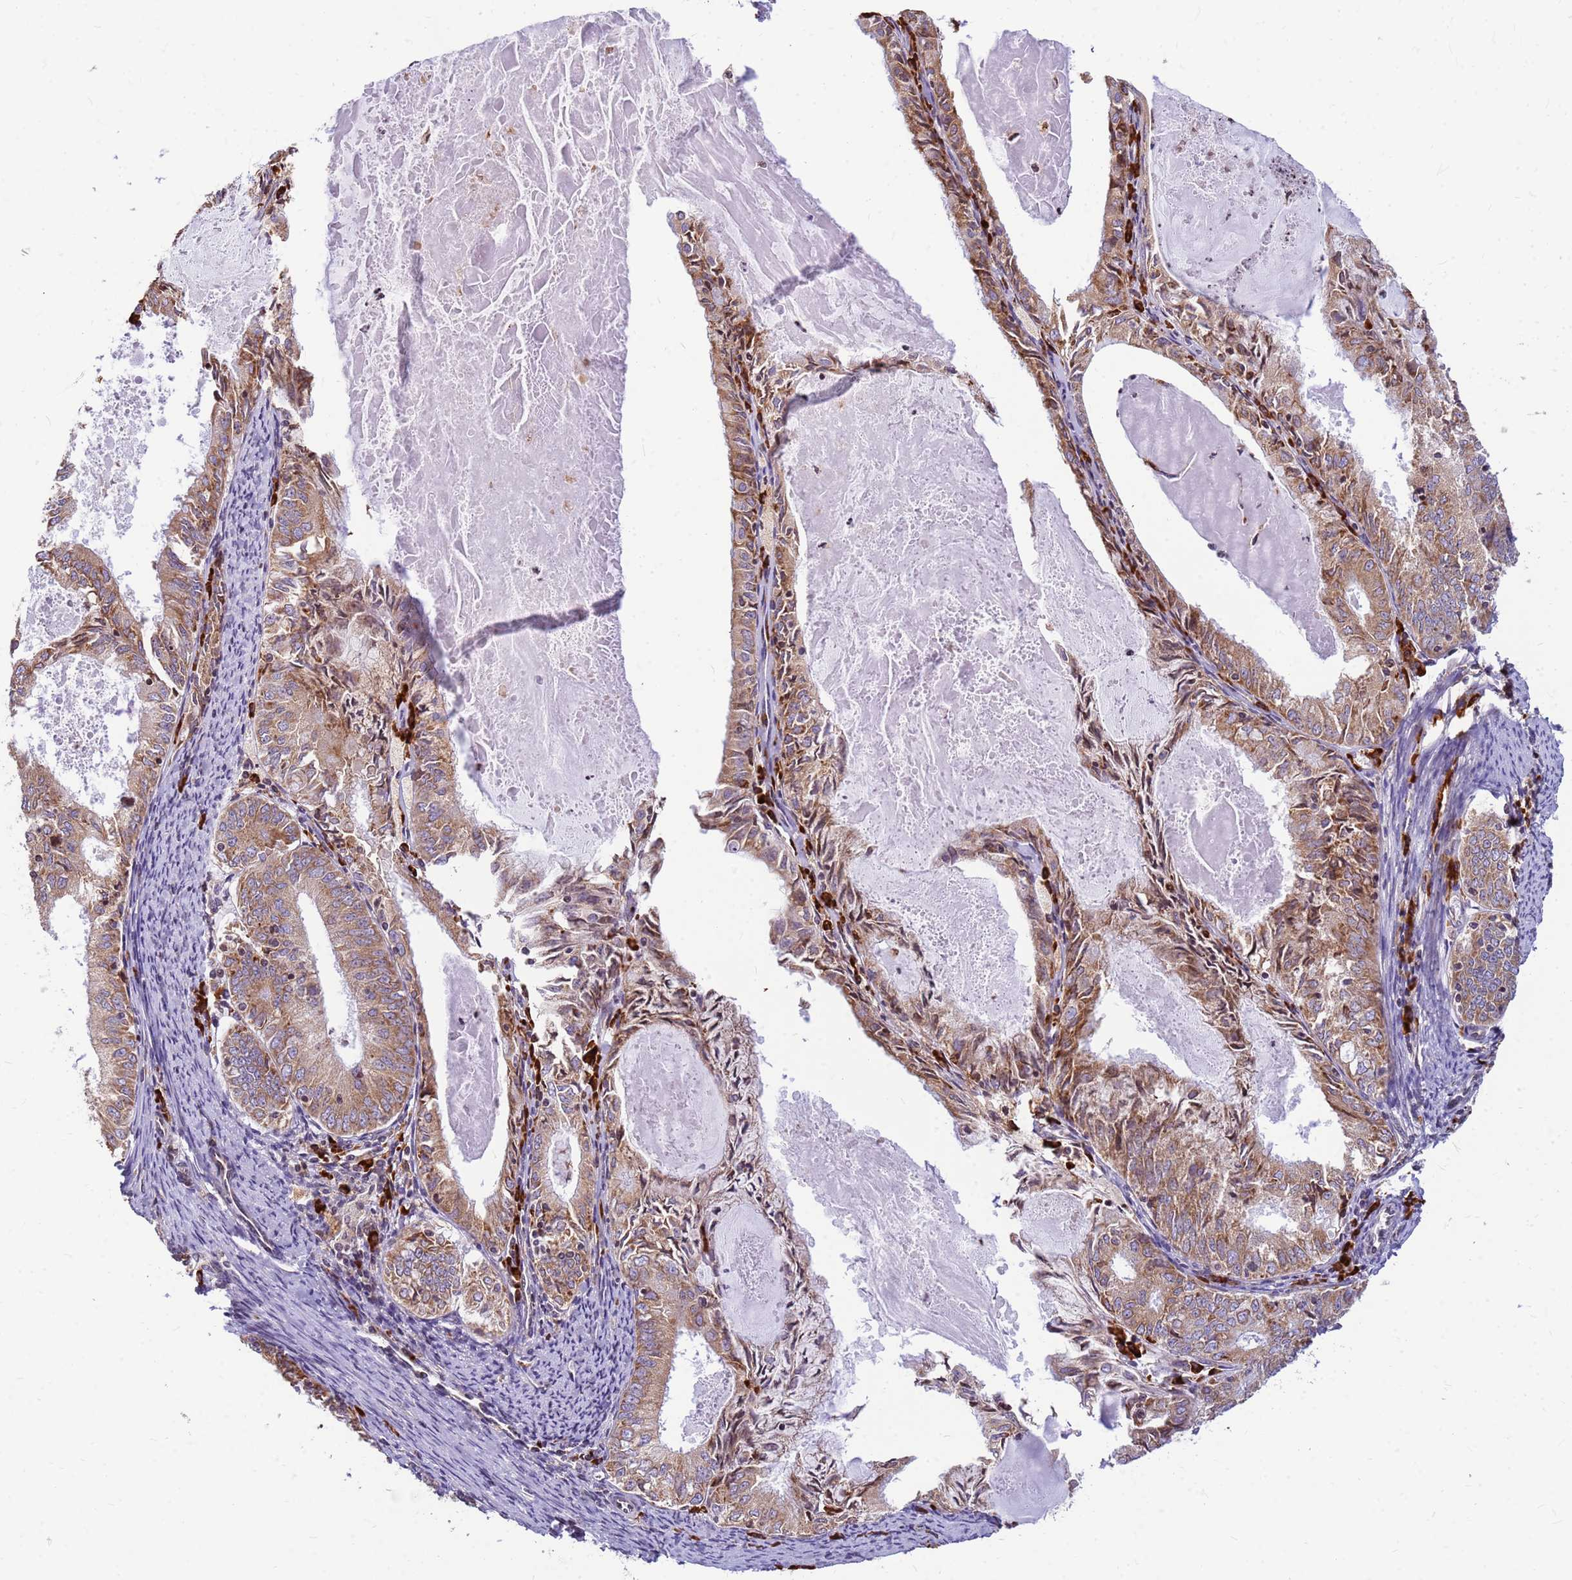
{"staining": {"intensity": "moderate", "quantity": ">75%", "location": "cytoplasmic/membranous"}, "tissue": "endometrial cancer", "cell_type": "Tumor cells", "image_type": "cancer", "snomed": [{"axis": "morphology", "description": "Adenocarcinoma, NOS"}, {"axis": "topography", "description": "Endometrium"}], "caption": "Immunohistochemistry (IHC) micrograph of neoplastic tissue: adenocarcinoma (endometrial) stained using immunohistochemistry shows medium levels of moderate protein expression localized specifically in the cytoplasmic/membranous of tumor cells, appearing as a cytoplasmic/membranous brown color.", "gene": "SSR4", "patient": {"sex": "female", "age": 57}}